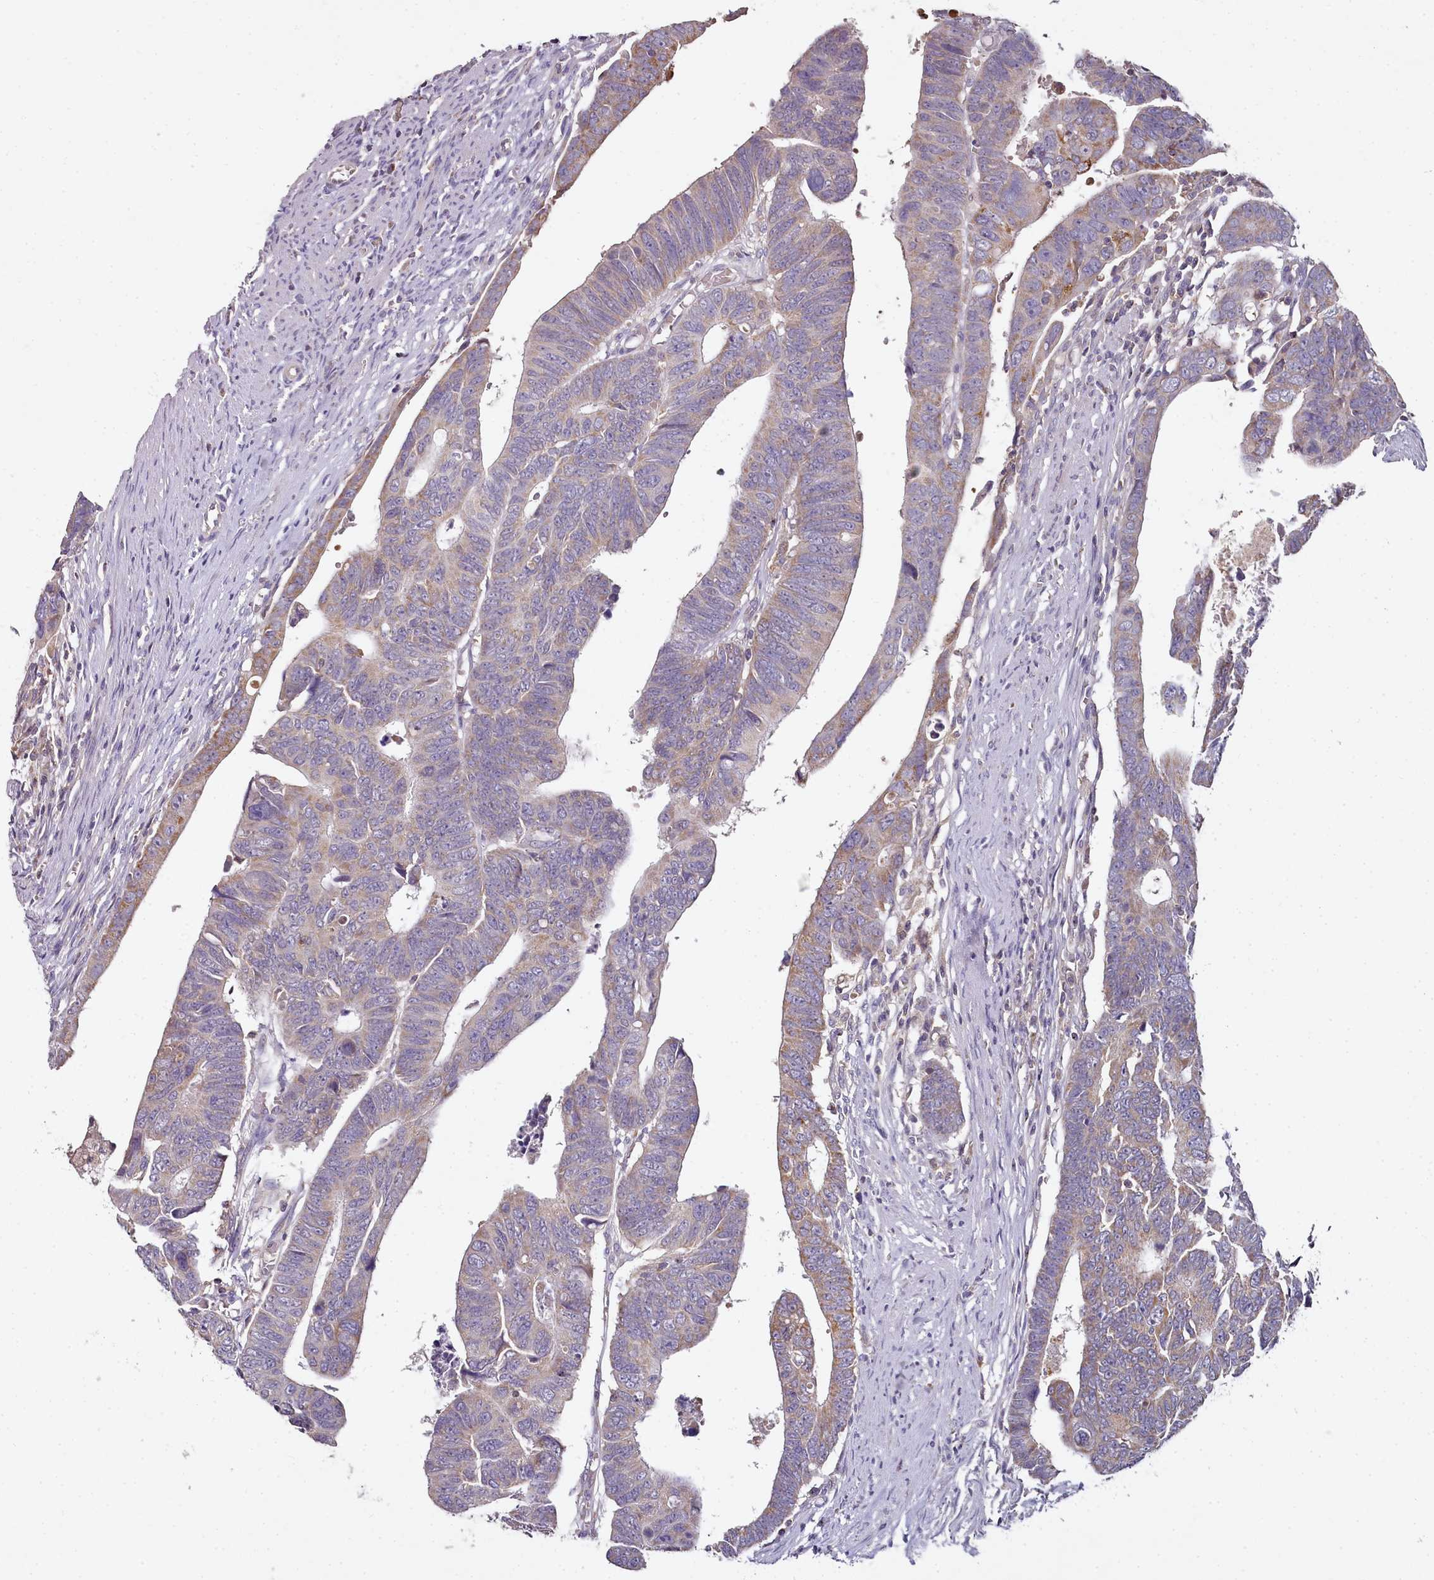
{"staining": {"intensity": "weak", "quantity": "25%-75%", "location": "cytoplasmic/membranous"}, "tissue": "colorectal cancer", "cell_type": "Tumor cells", "image_type": "cancer", "snomed": [{"axis": "morphology", "description": "Adenocarcinoma, NOS"}, {"axis": "topography", "description": "Rectum"}], "caption": "Colorectal cancer (adenocarcinoma) tissue shows weak cytoplasmic/membranous expression in approximately 25%-75% of tumor cells", "gene": "ACSS1", "patient": {"sex": "female", "age": 65}}